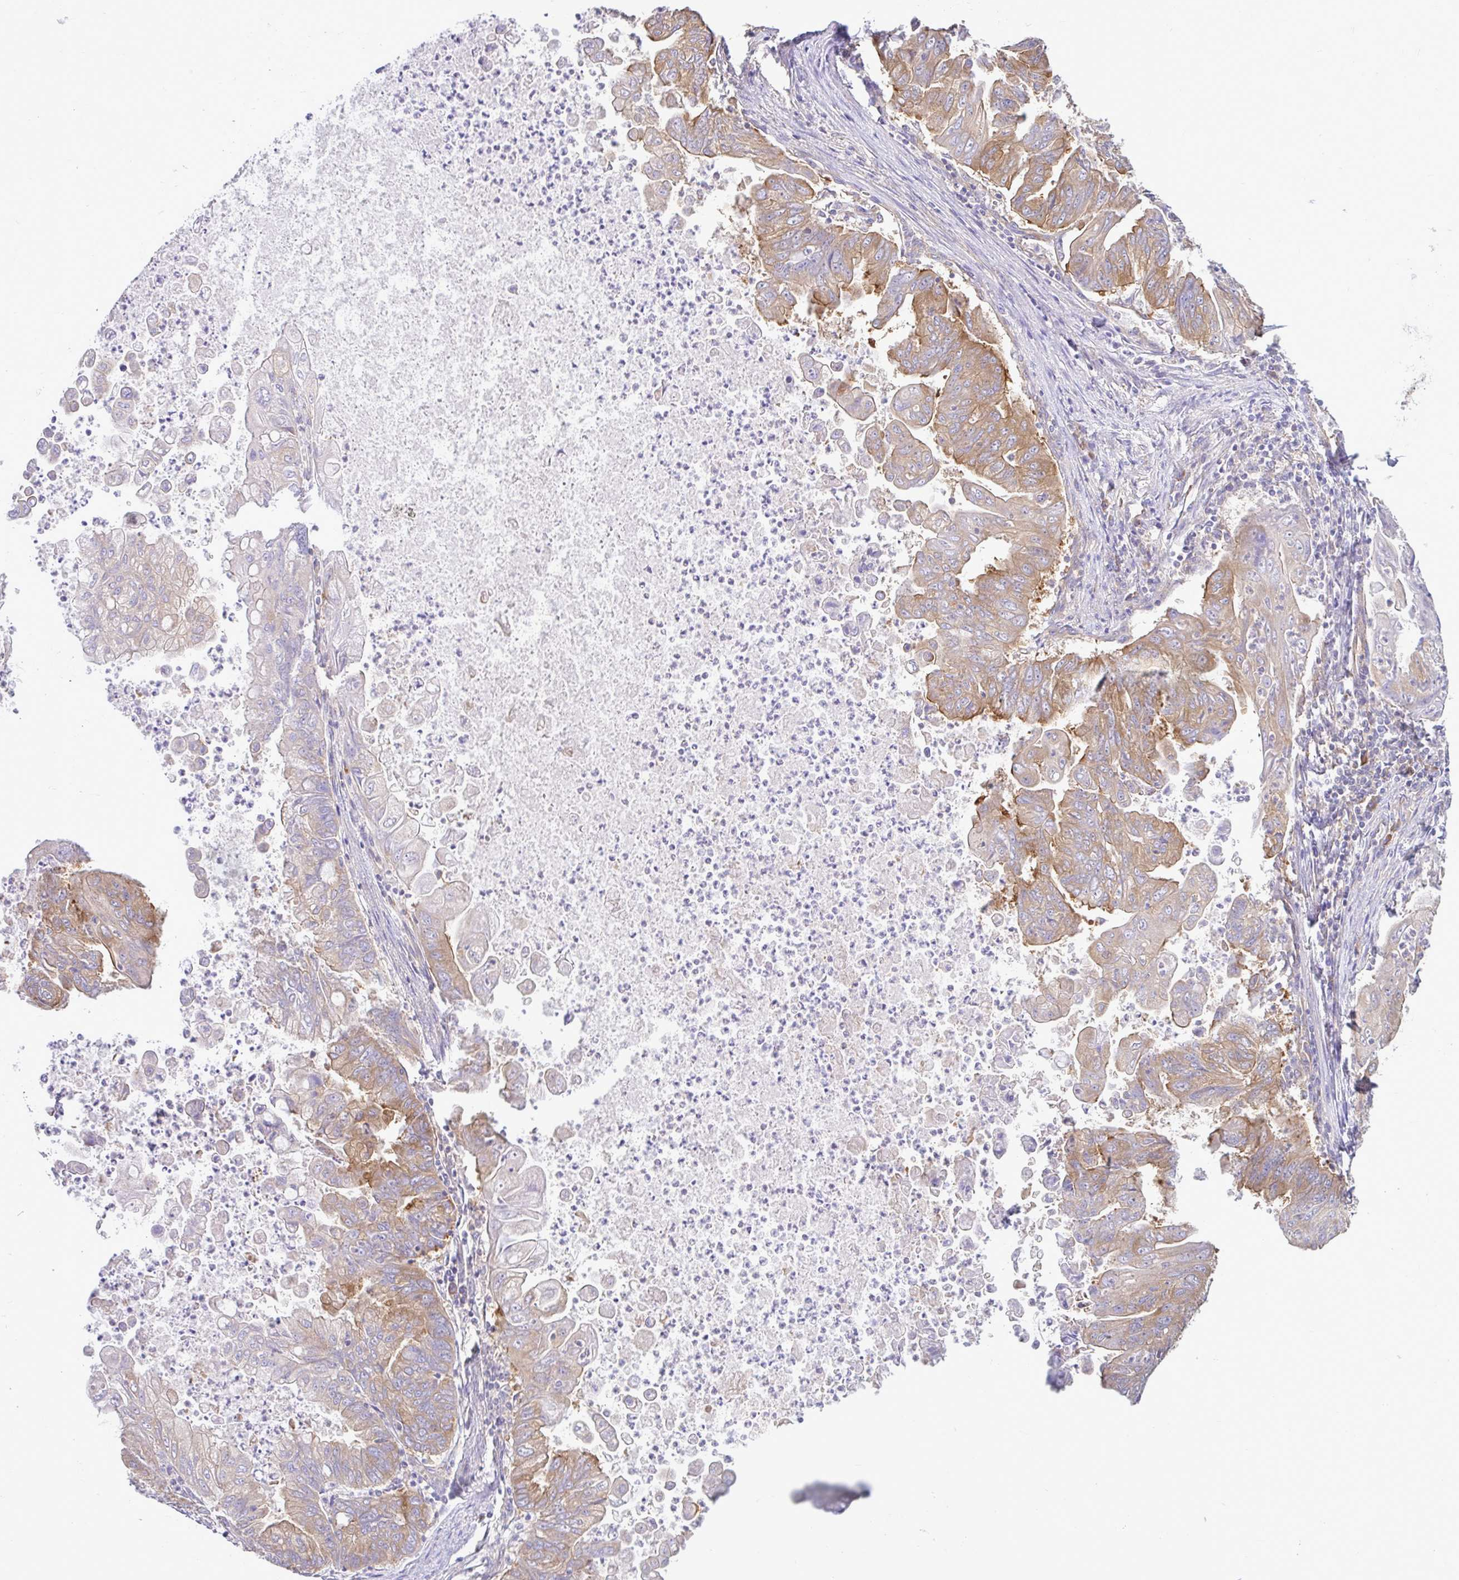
{"staining": {"intensity": "moderate", "quantity": "25%-75%", "location": "cytoplasmic/membranous"}, "tissue": "stomach cancer", "cell_type": "Tumor cells", "image_type": "cancer", "snomed": [{"axis": "morphology", "description": "Adenocarcinoma, NOS"}, {"axis": "topography", "description": "Stomach, upper"}], "caption": "Protein positivity by IHC displays moderate cytoplasmic/membranous expression in approximately 25%-75% of tumor cells in stomach cancer (adenocarcinoma).", "gene": "LARS1", "patient": {"sex": "male", "age": 80}}